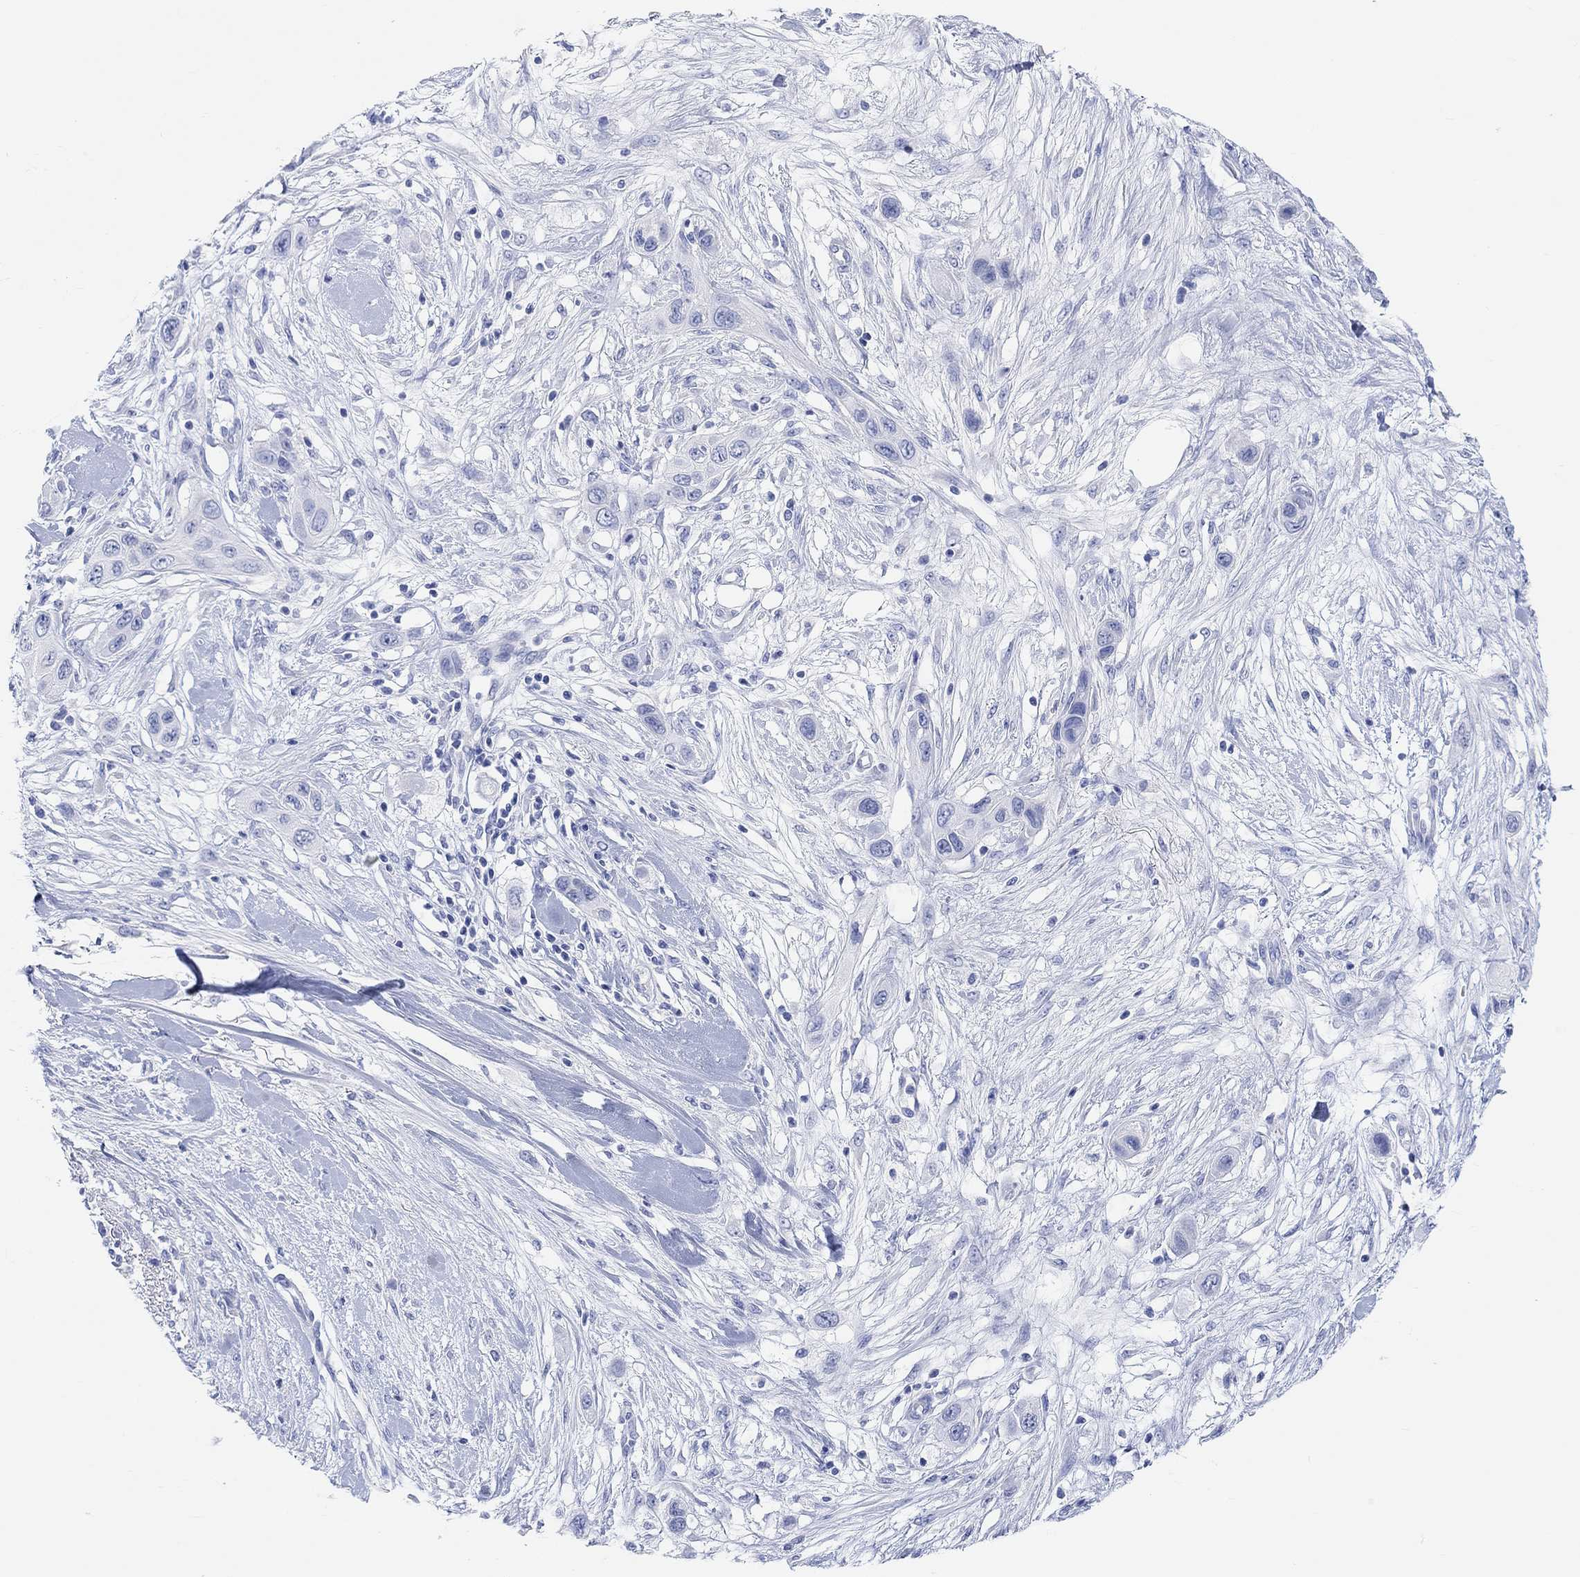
{"staining": {"intensity": "negative", "quantity": "none", "location": "none"}, "tissue": "skin cancer", "cell_type": "Tumor cells", "image_type": "cancer", "snomed": [{"axis": "morphology", "description": "Squamous cell carcinoma, NOS"}, {"axis": "topography", "description": "Skin"}], "caption": "Skin cancer was stained to show a protein in brown. There is no significant expression in tumor cells.", "gene": "XIRP2", "patient": {"sex": "male", "age": 79}}